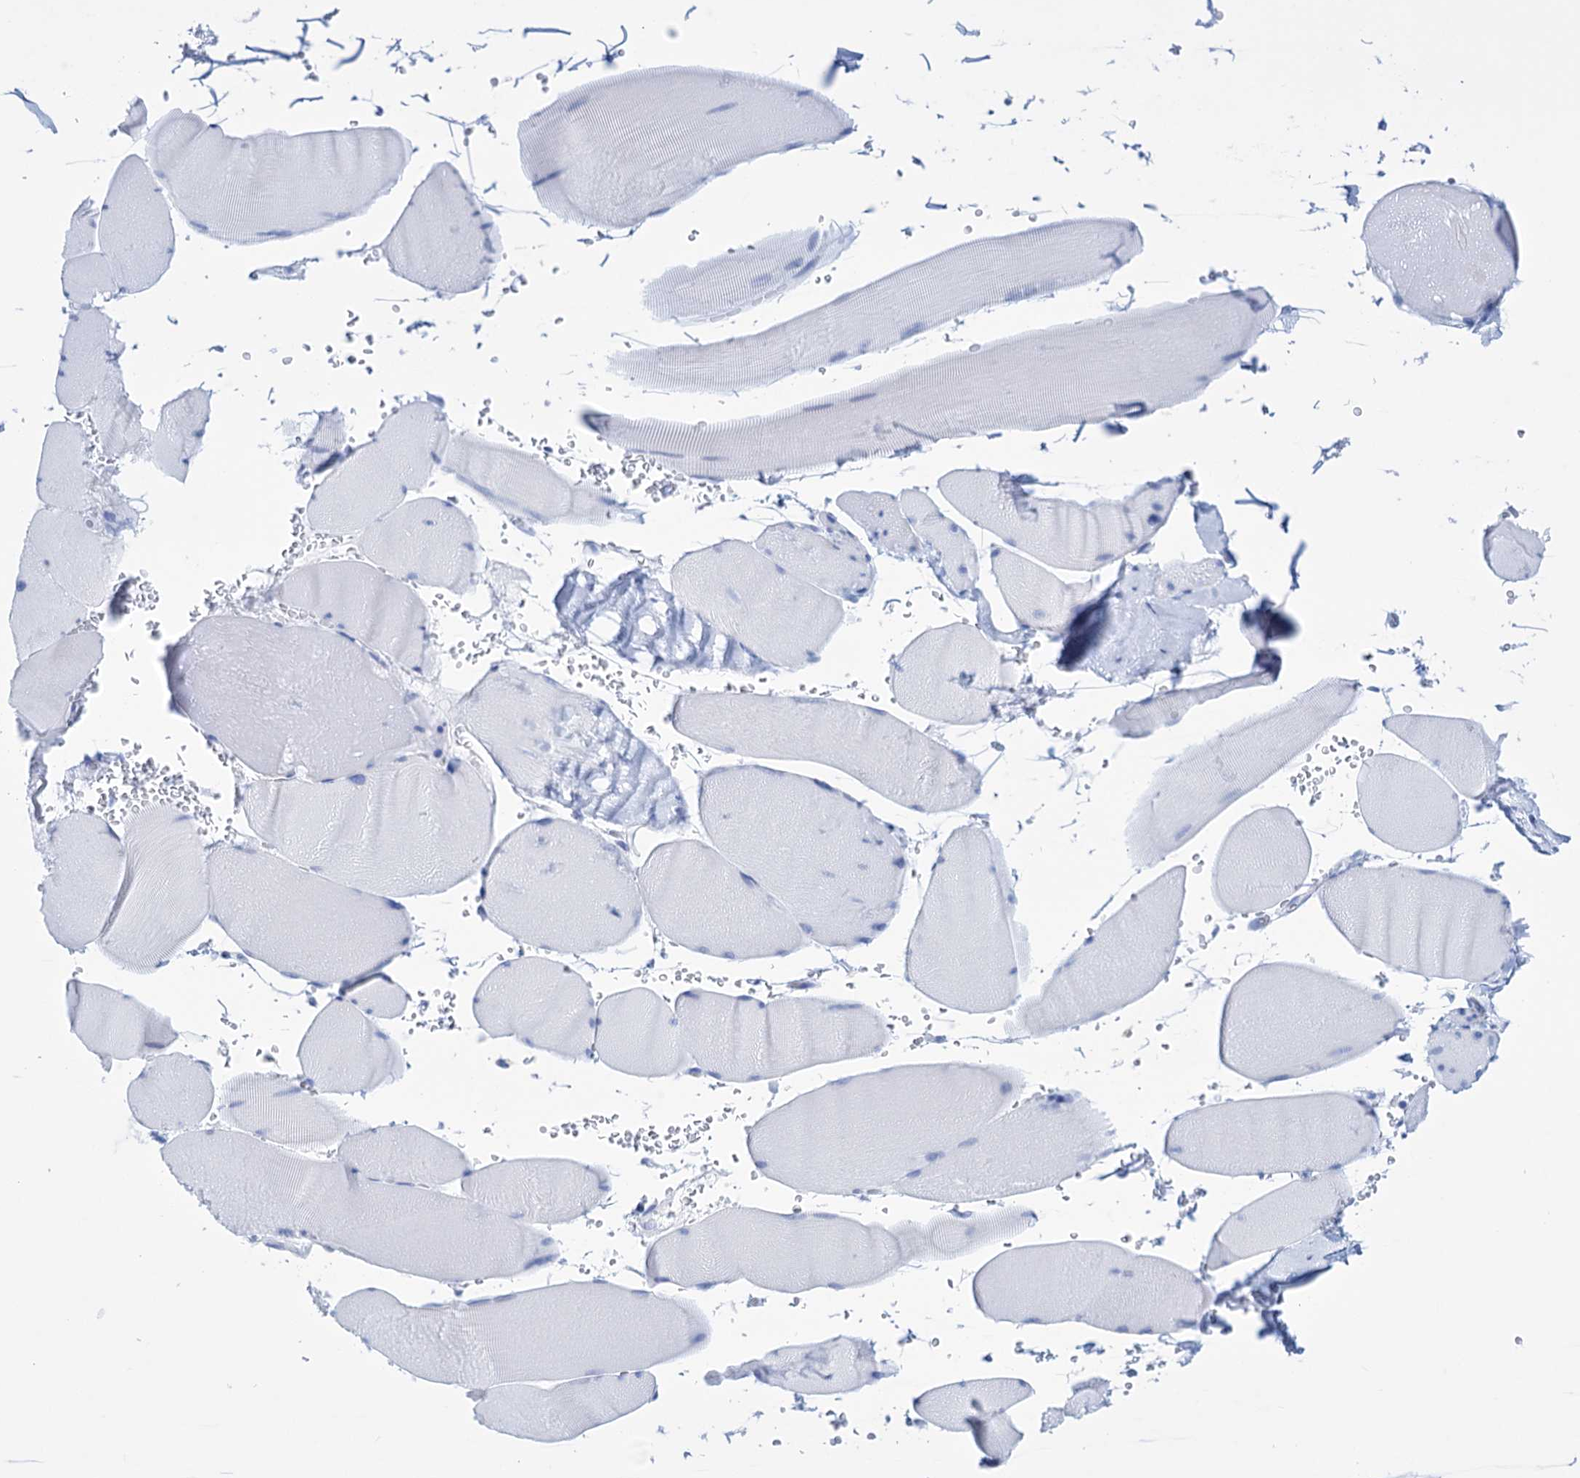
{"staining": {"intensity": "negative", "quantity": "none", "location": "none"}, "tissue": "skeletal muscle", "cell_type": "Myocytes", "image_type": "normal", "snomed": [{"axis": "morphology", "description": "Normal tissue, NOS"}, {"axis": "topography", "description": "Skeletal muscle"}, {"axis": "topography", "description": "Head-Neck"}], "caption": "A high-resolution micrograph shows immunohistochemistry (IHC) staining of normal skeletal muscle, which displays no significant positivity in myocytes.", "gene": "FBXW12", "patient": {"sex": "male", "age": 66}}